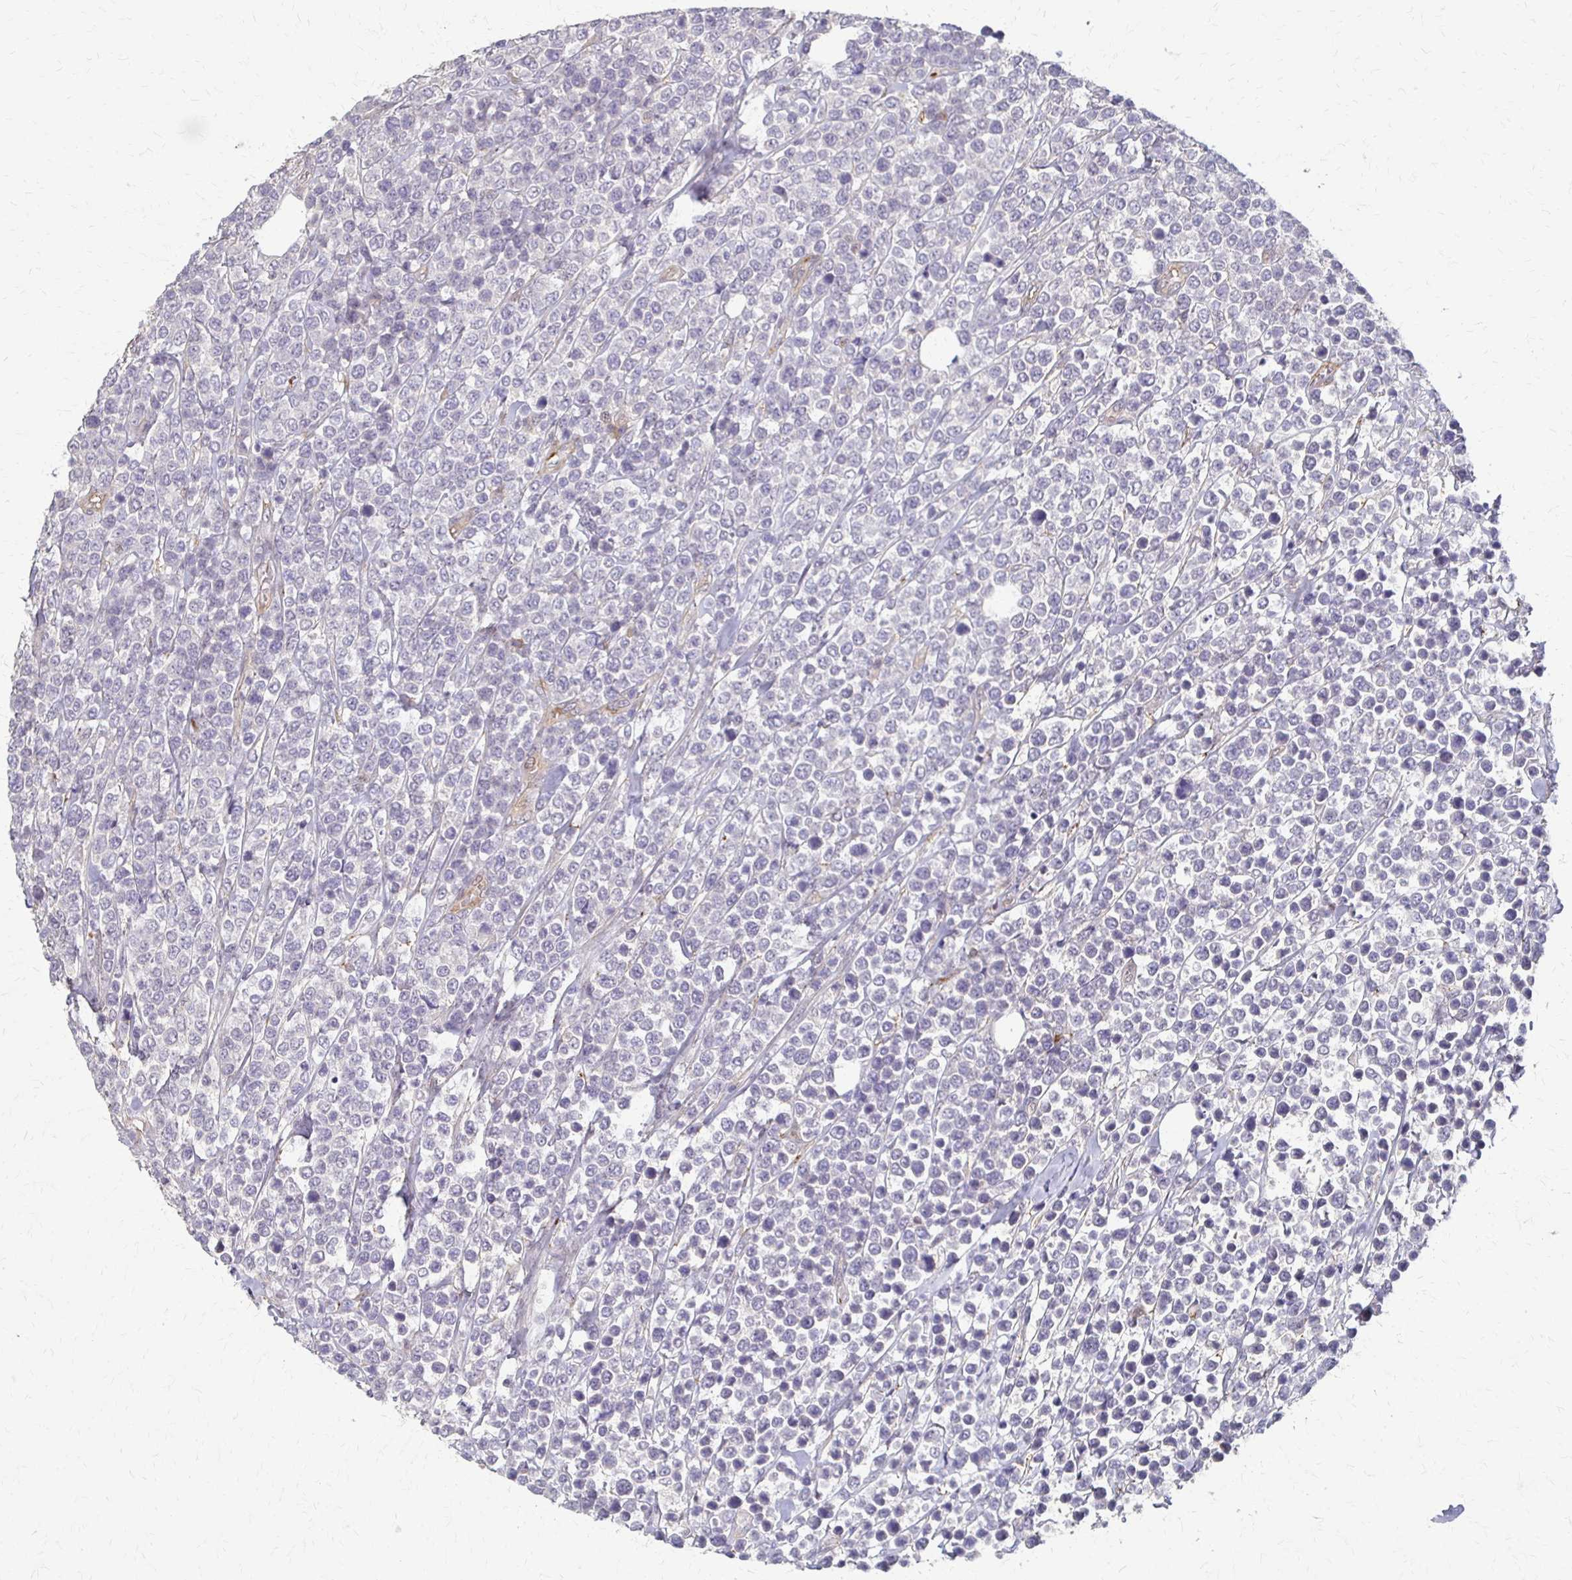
{"staining": {"intensity": "negative", "quantity": "none", "location": "none"}, "tissue": "lymphoma", "cell_type": "Tumor cells", "image_type": "cancer", "snomed": [{"axis": "morphology", "description": "Malignant lymphoma, non-Hodgkin's type, High grade"}, {"axis": "topography", "description": "Soft tissue"}], "caption": "Immunohistochemistry (IHC) of human malignant lymphoma, non-Hodgkin's type (high-grade) demonstrates no positivity in tumor cells. (DAB (3,3'-diaminobenzidine) immunohistochemistry (IHC) with hematoxylin counter stain).", "gene": "CFL2", "patient": {"sex": "female", "age": 56}}